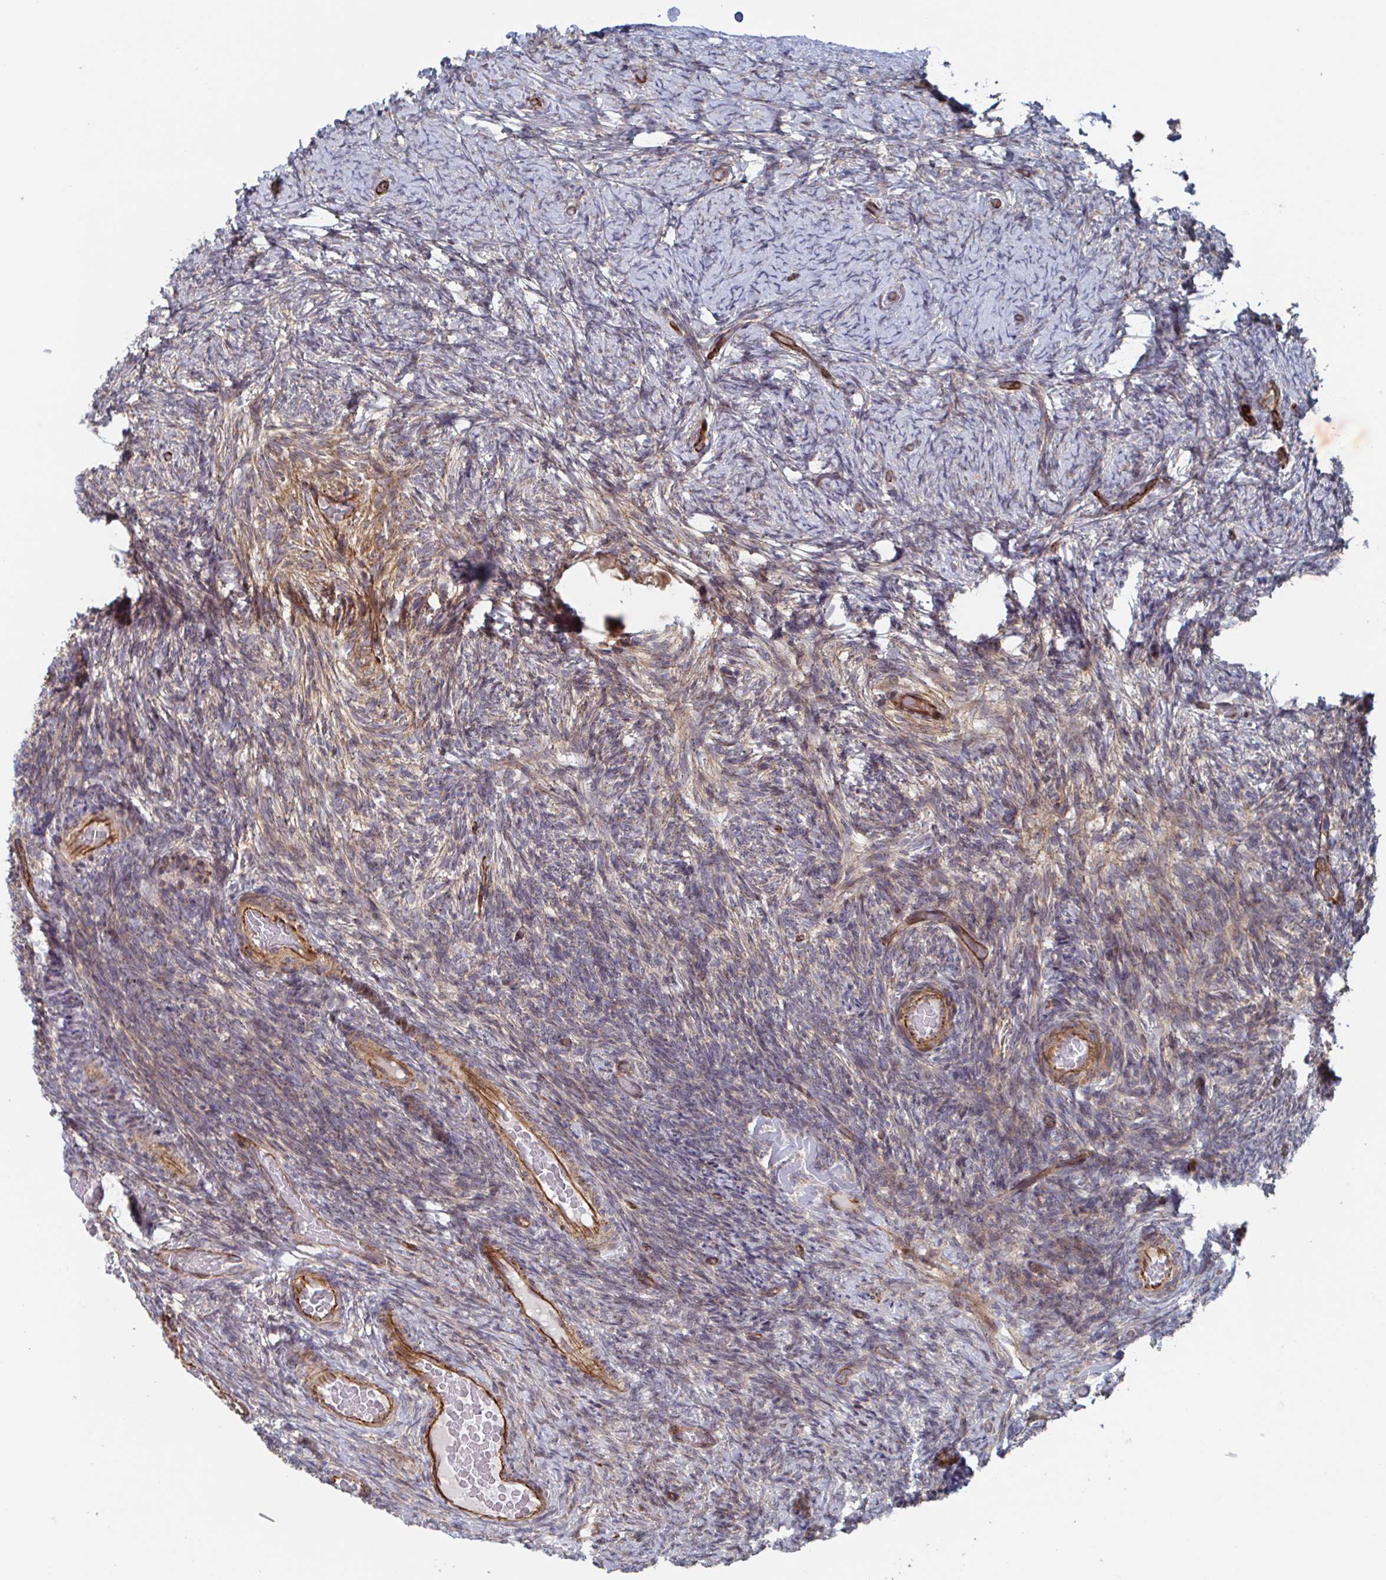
{"staining": {"intensity": "negative", "quantity": "none", "location": "none"}, "tissue": "ovary", "cell_type": "Ovarian stroma cells", "image_type": "normal", "snomed": [{"axis": "morphology", "description": "Normal tissue, NOS"}, {"axis": "topography", "description": "Ovary"}], "caption": "Normal ovary was stained to show a protein in brown. There is no significant positivity in ovarian stroma cells.", "gene": "DVL3", "patient": {"sex": "female", "age": 34}}